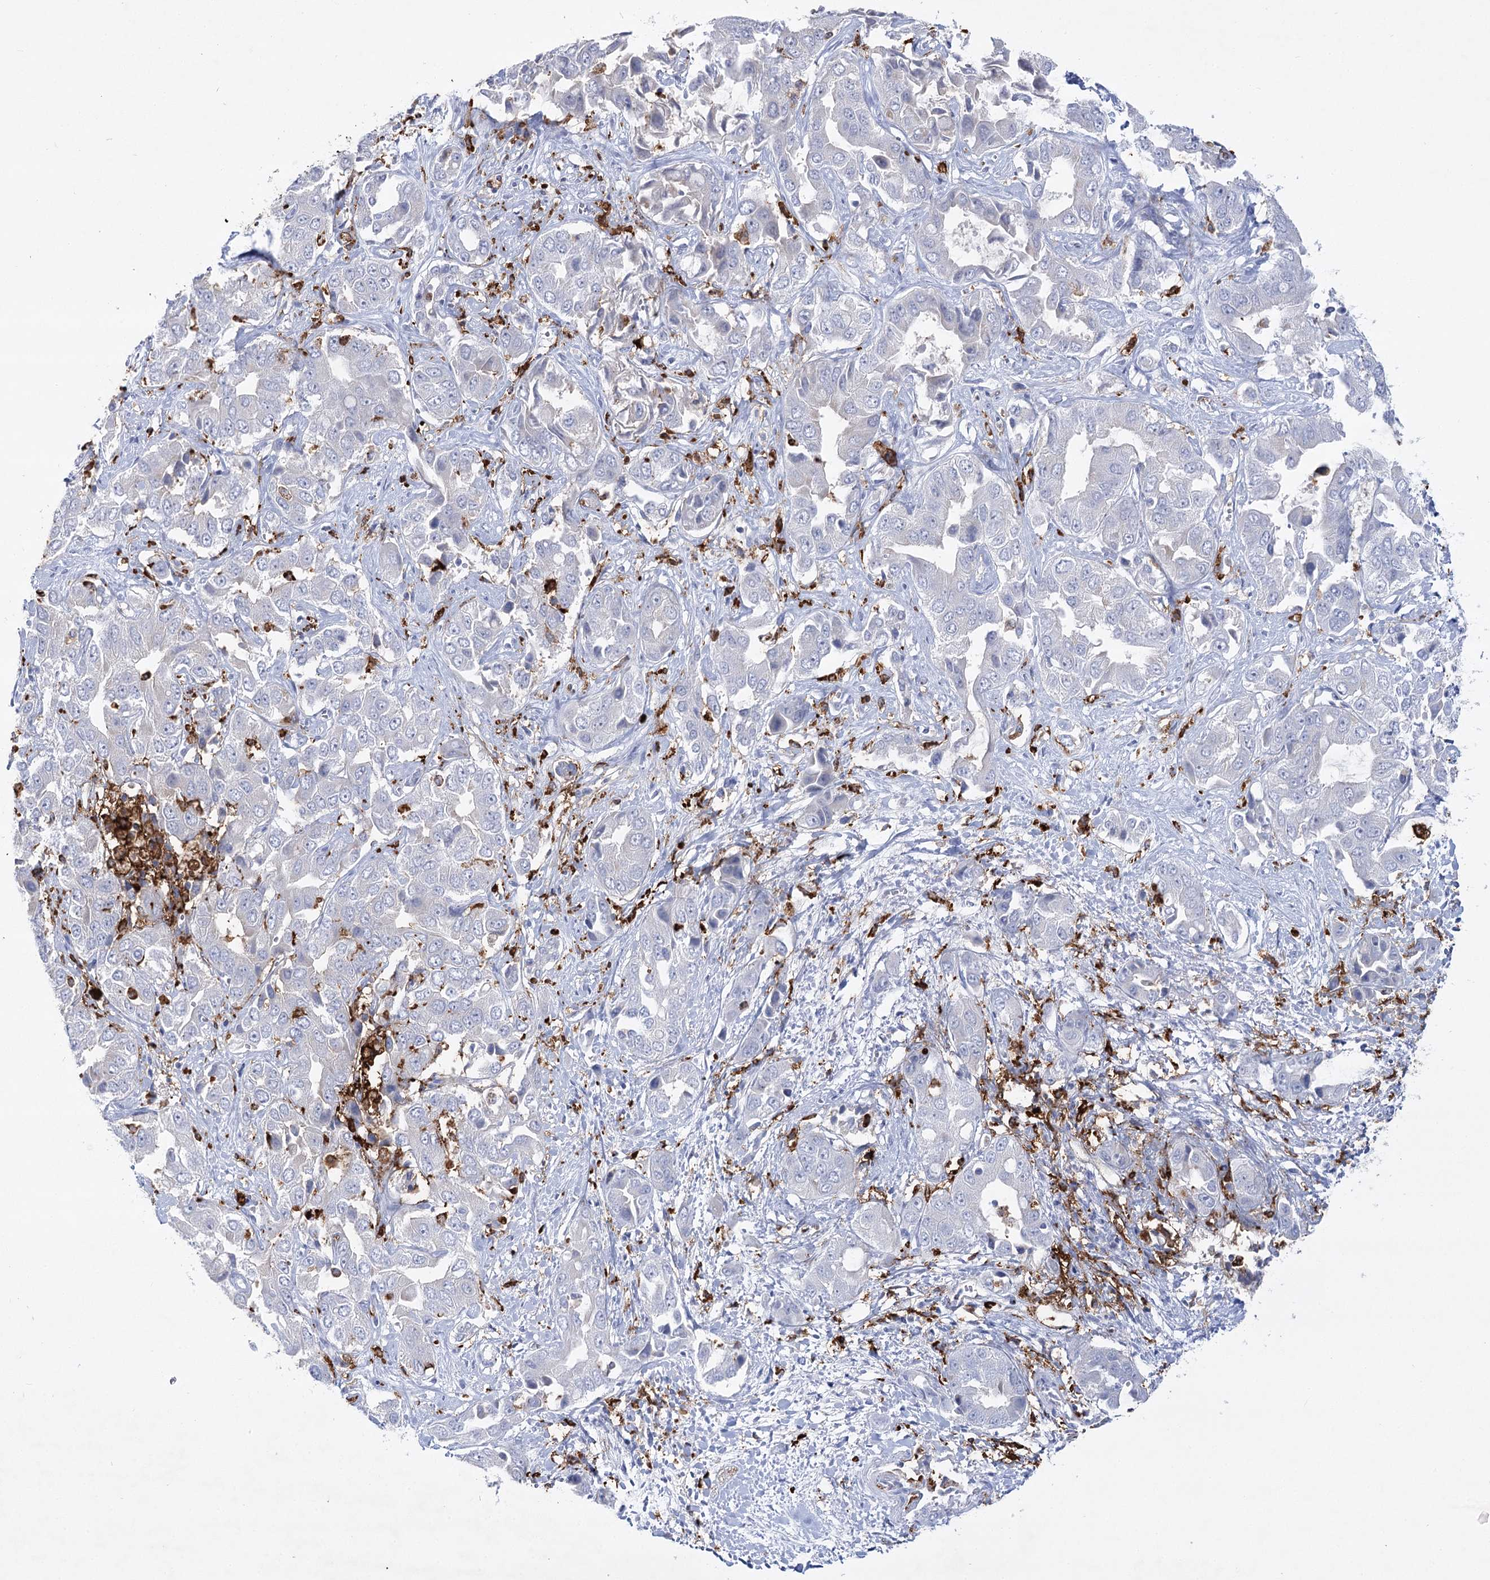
{"staining": {"intensity": "negative", "quantity": "none", "location": "none"}, "tissue": "liver cancer", "cell_type": "Tumor cells", "image_type": "cancer", "snomed": [{"axis": "morphology", "description": "Cholangiocarcinoma"}, {"axis": "topography", "description": "Liver"}], "caption": "This micrograph is of liver cancer stained with immunohistochemistry (IHC) to label a protein in brown with the nuclei are counter-stained blue. There is no positivity in tumor cells.", "gene": "PIWIL4", "patient": {"sex": "female", "age": 52}}